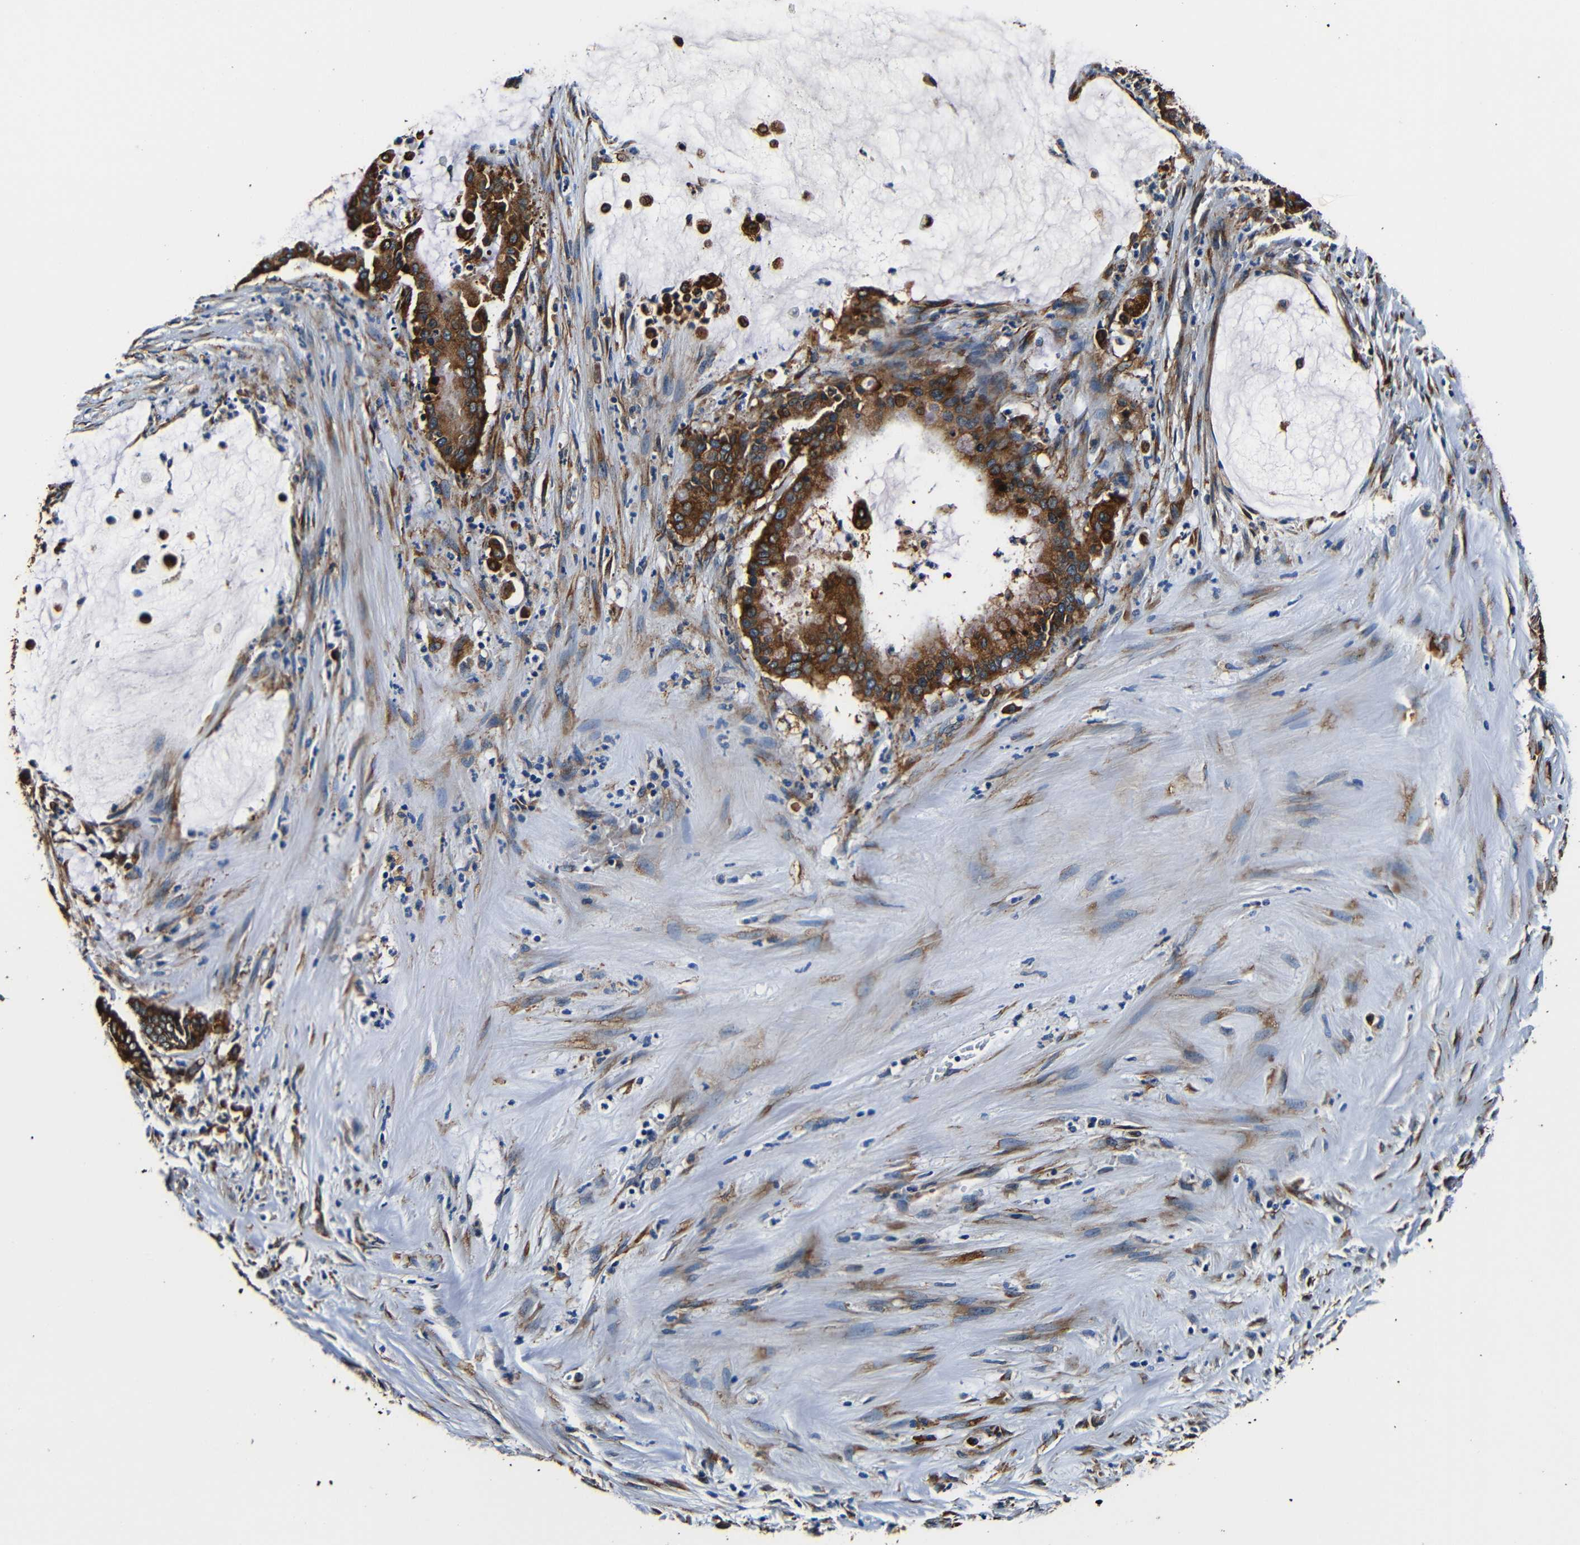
{"staining": {"intensity": "strong", "quantity": ">75%", "location": "cytoplasmic/membranous"}, "tissue": "pancreatic cancer", "cell_type": "Tumor cells", "image_type": "cancer", "snomed": [{"axis": "morphology", "description": "Adenocarcinoma, NOS"}, {"axis": "topography", "description": "Pancreas"}], "caption": "Tumor cells display high levels of strong cytoplasmic/membranous positivity in about >75% of cells in pancreatic cancer.", "gene": "RRBP1", "patient": {"sex": "male", "age": 41}}